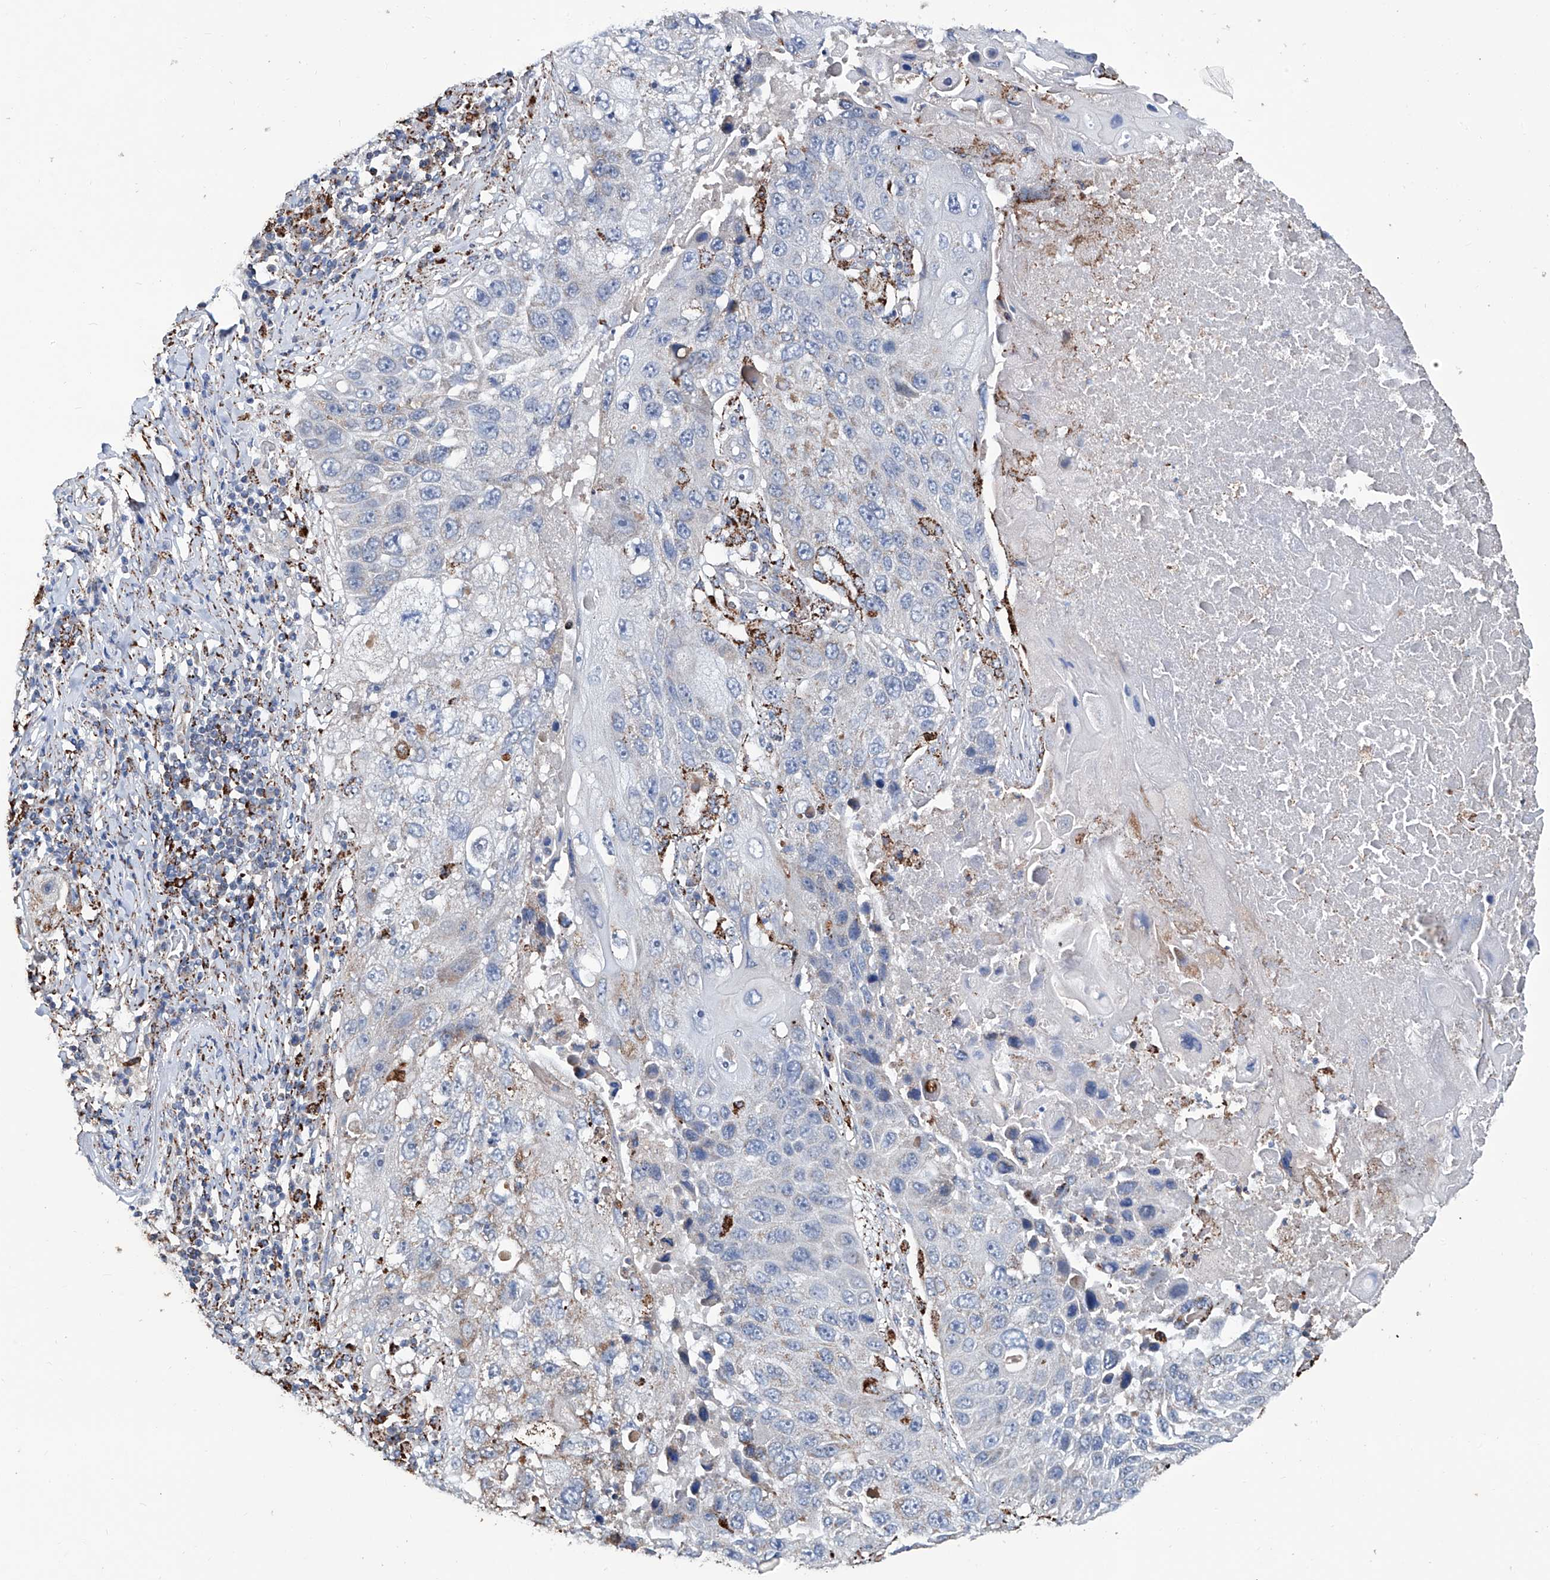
{"staining": {"intensity": "negative", "quantity": "none", "location": "none"}, "tissue": "lung cancer", "cell_type": "Tumor cells", "image_type": "cancer", "snomed": [{"axis": "morphology", "description": "Squamous cell carcinoma, NOS"}, {"axis": "topography", "description": "Lung"}], "caption": "IHC of human lung cancer displays no positivity in tumor cells.", "gene": "NHS", "patient": {"sex": "male", "age": 61}}